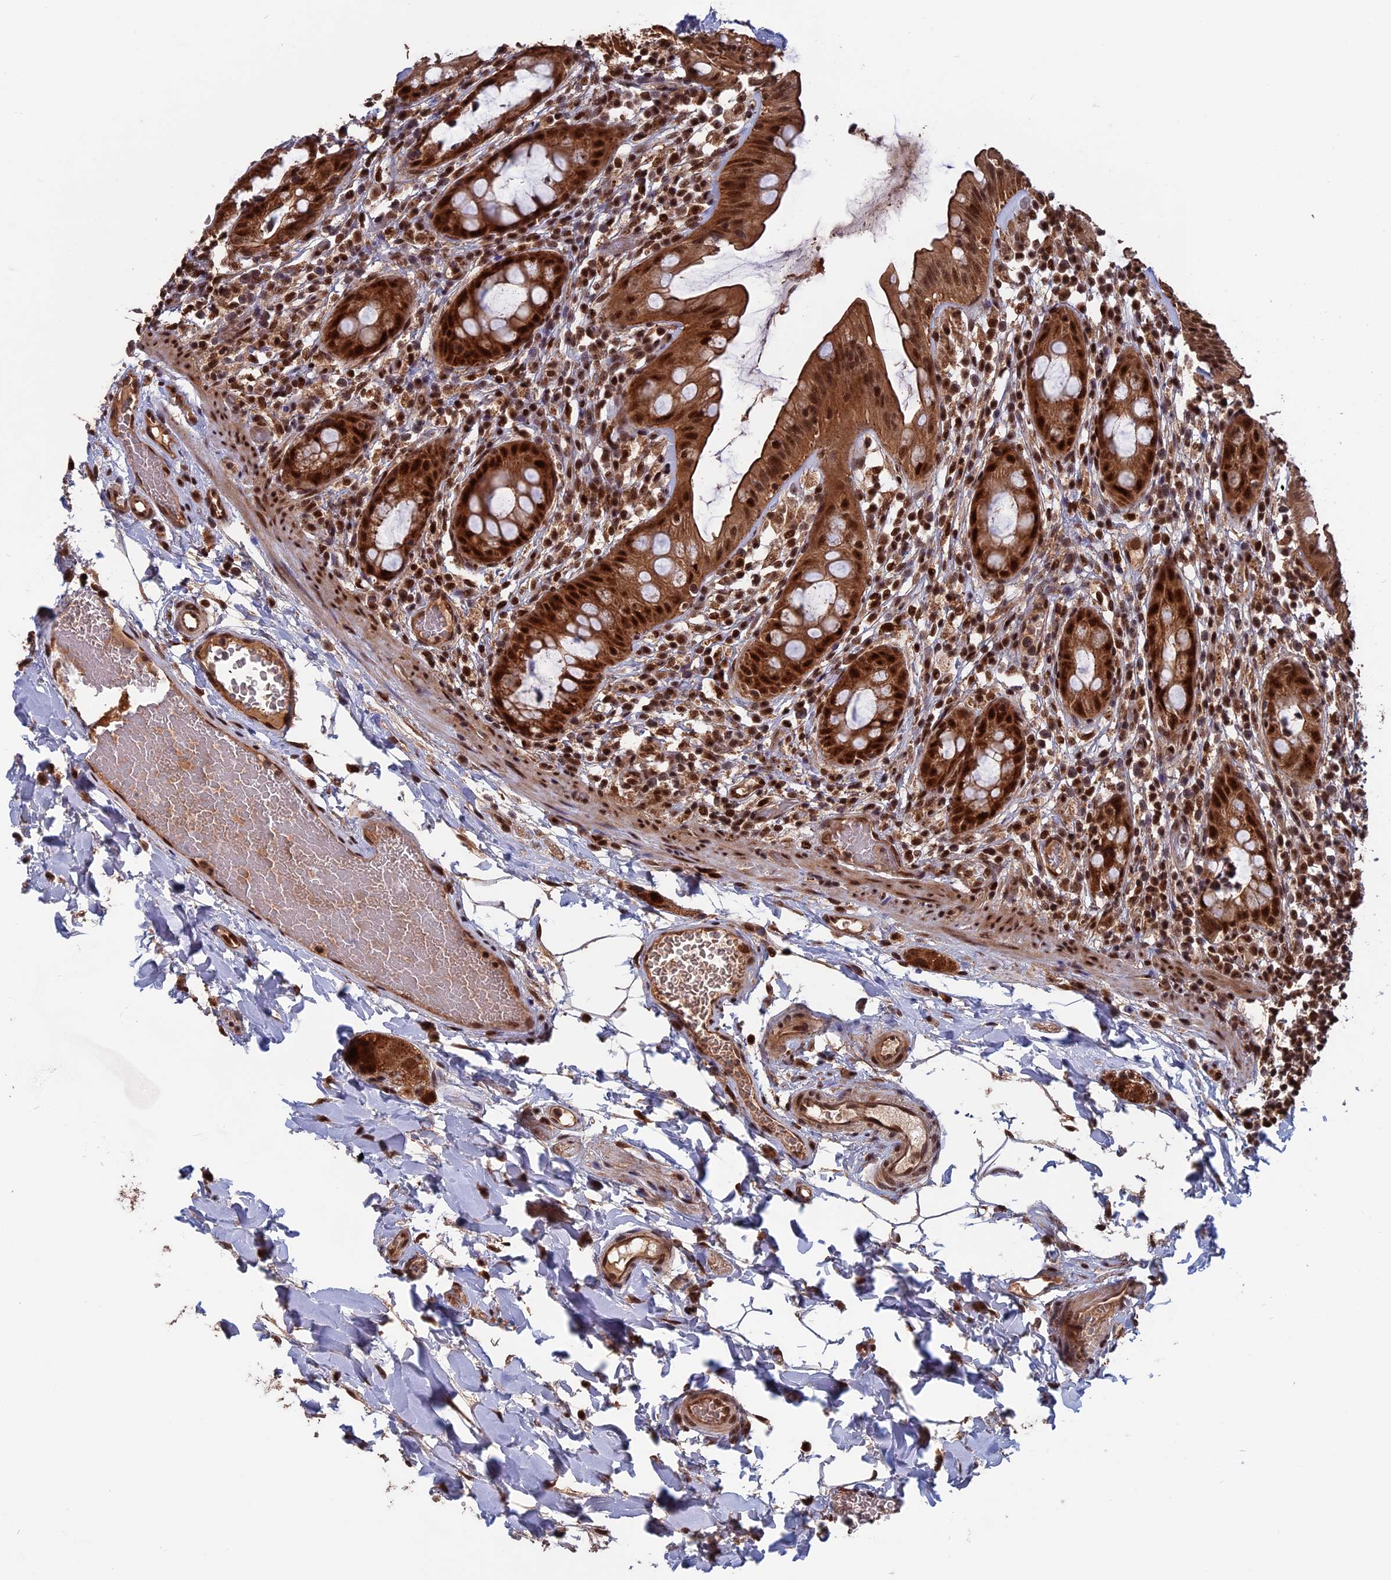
{"staining": {"intensity": "strong", "quantity": ">75%", "location": "cytoplasmic/membranous,nuclear"}, "tissue": "rectum", "cell_type": "Glandular cells", "image_type": "normal", "snomed": [{"axis": "morphology", "description": "Normal tissue, NOS"}, {"axis": "topography", "description": "Rectum"}], "caption": "IHC staining of unremarkable rectum, which reveals high levels of strong cytoplasmic/membranous,nuclear positivity in about >75% of glandular cells indicating strong cytoplasmic/membranous,nuclear protein staining. The staining was performed using DAB (3,3'-diaminobenzidine) (brown) for protein detection and nuclei were counterstained in hematoxylin (blue).", "gene": "CACTIN", "patient": {"sex": "female", "age": 57}}